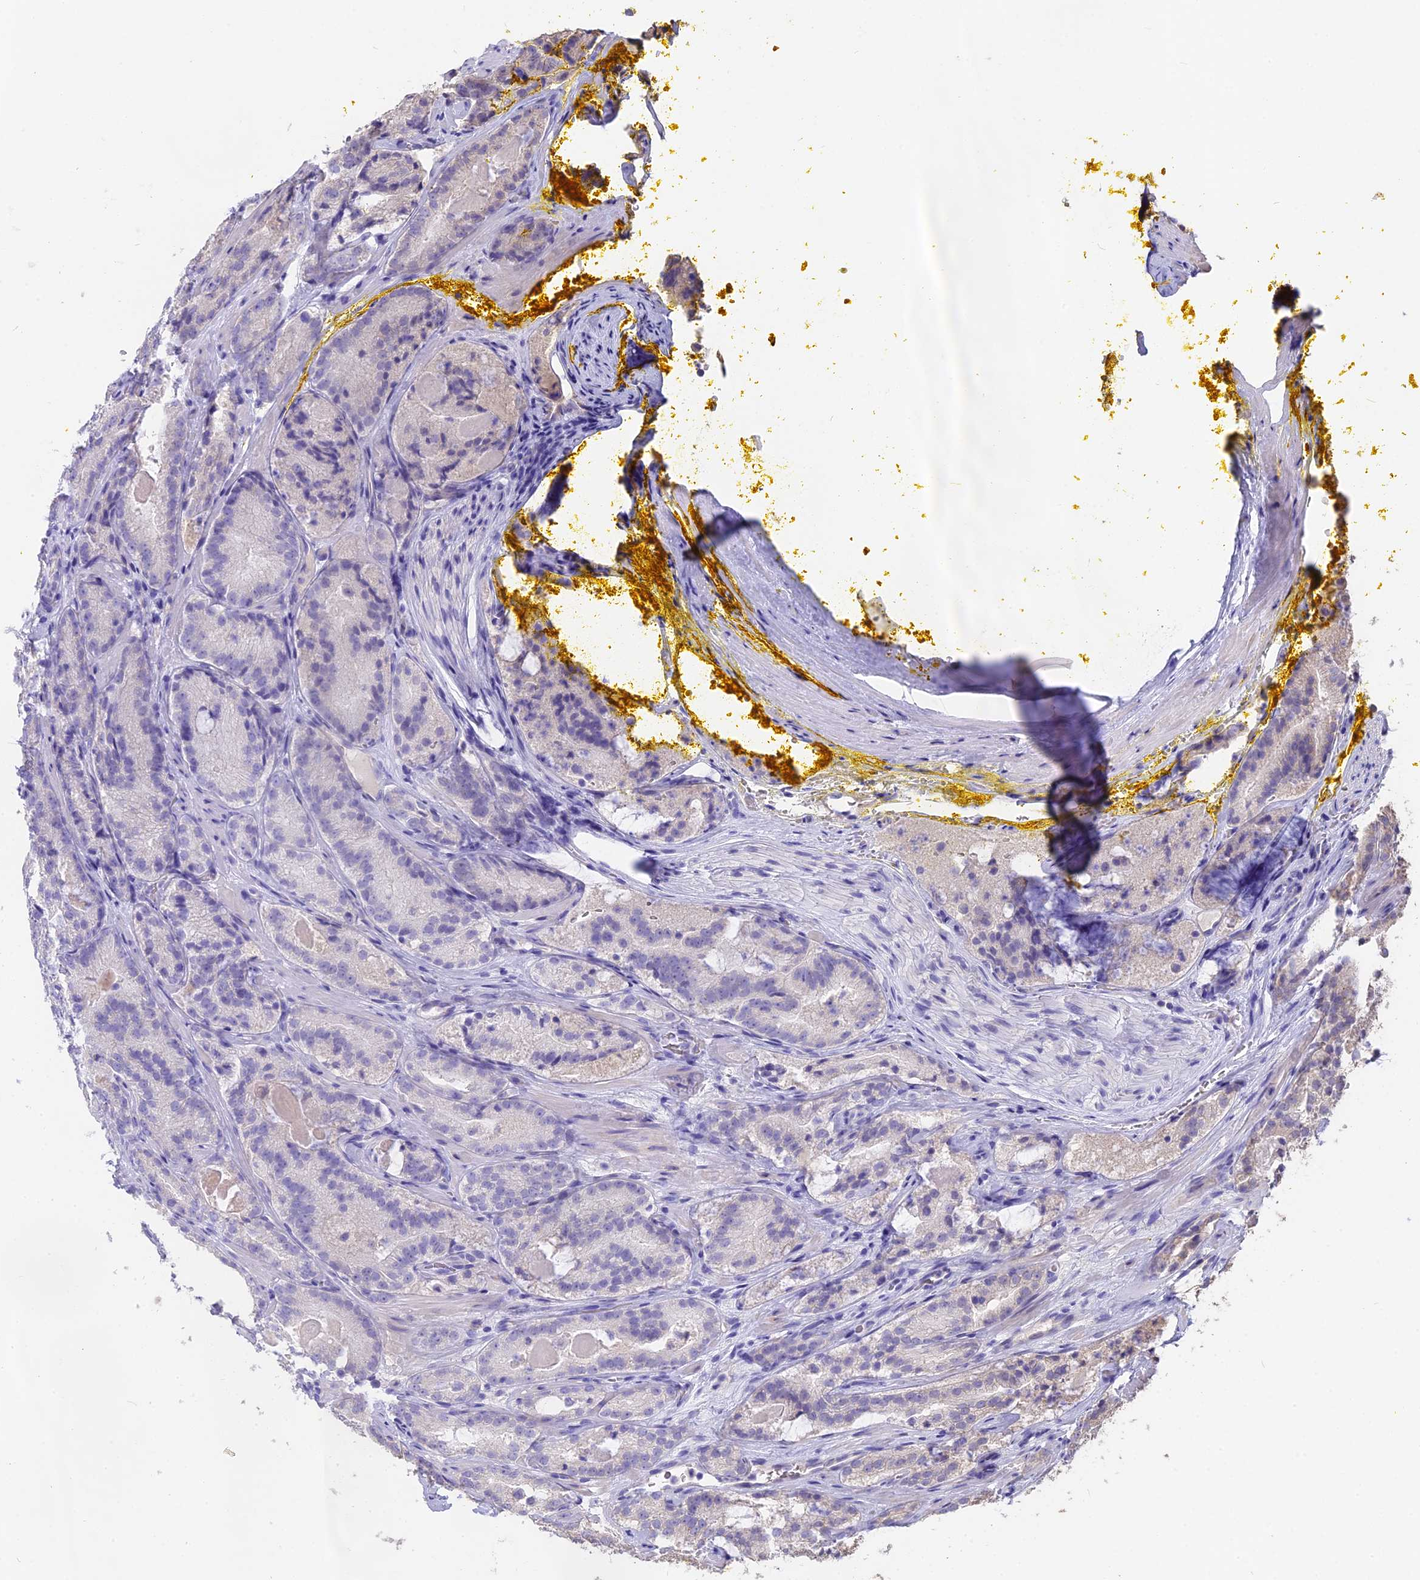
{"staining": {"intensity": "negative", "quantity": "none", "location": "none"}, "tissue": "prostate cancer", "cell_type": "Tumor cells", "image_type": "cancer", "snomed": [{"axis": "morphology", "description": "Adenocarcinoma, High grade"}, {"axis": "topography", "description": "Prostate"}], "caption": "Tumor cells are negative for protein expression in human high-grade adenocarcinoma (prostate).", "gene": "WFDC2", "patient": {"sex": "male", "age": 57}}